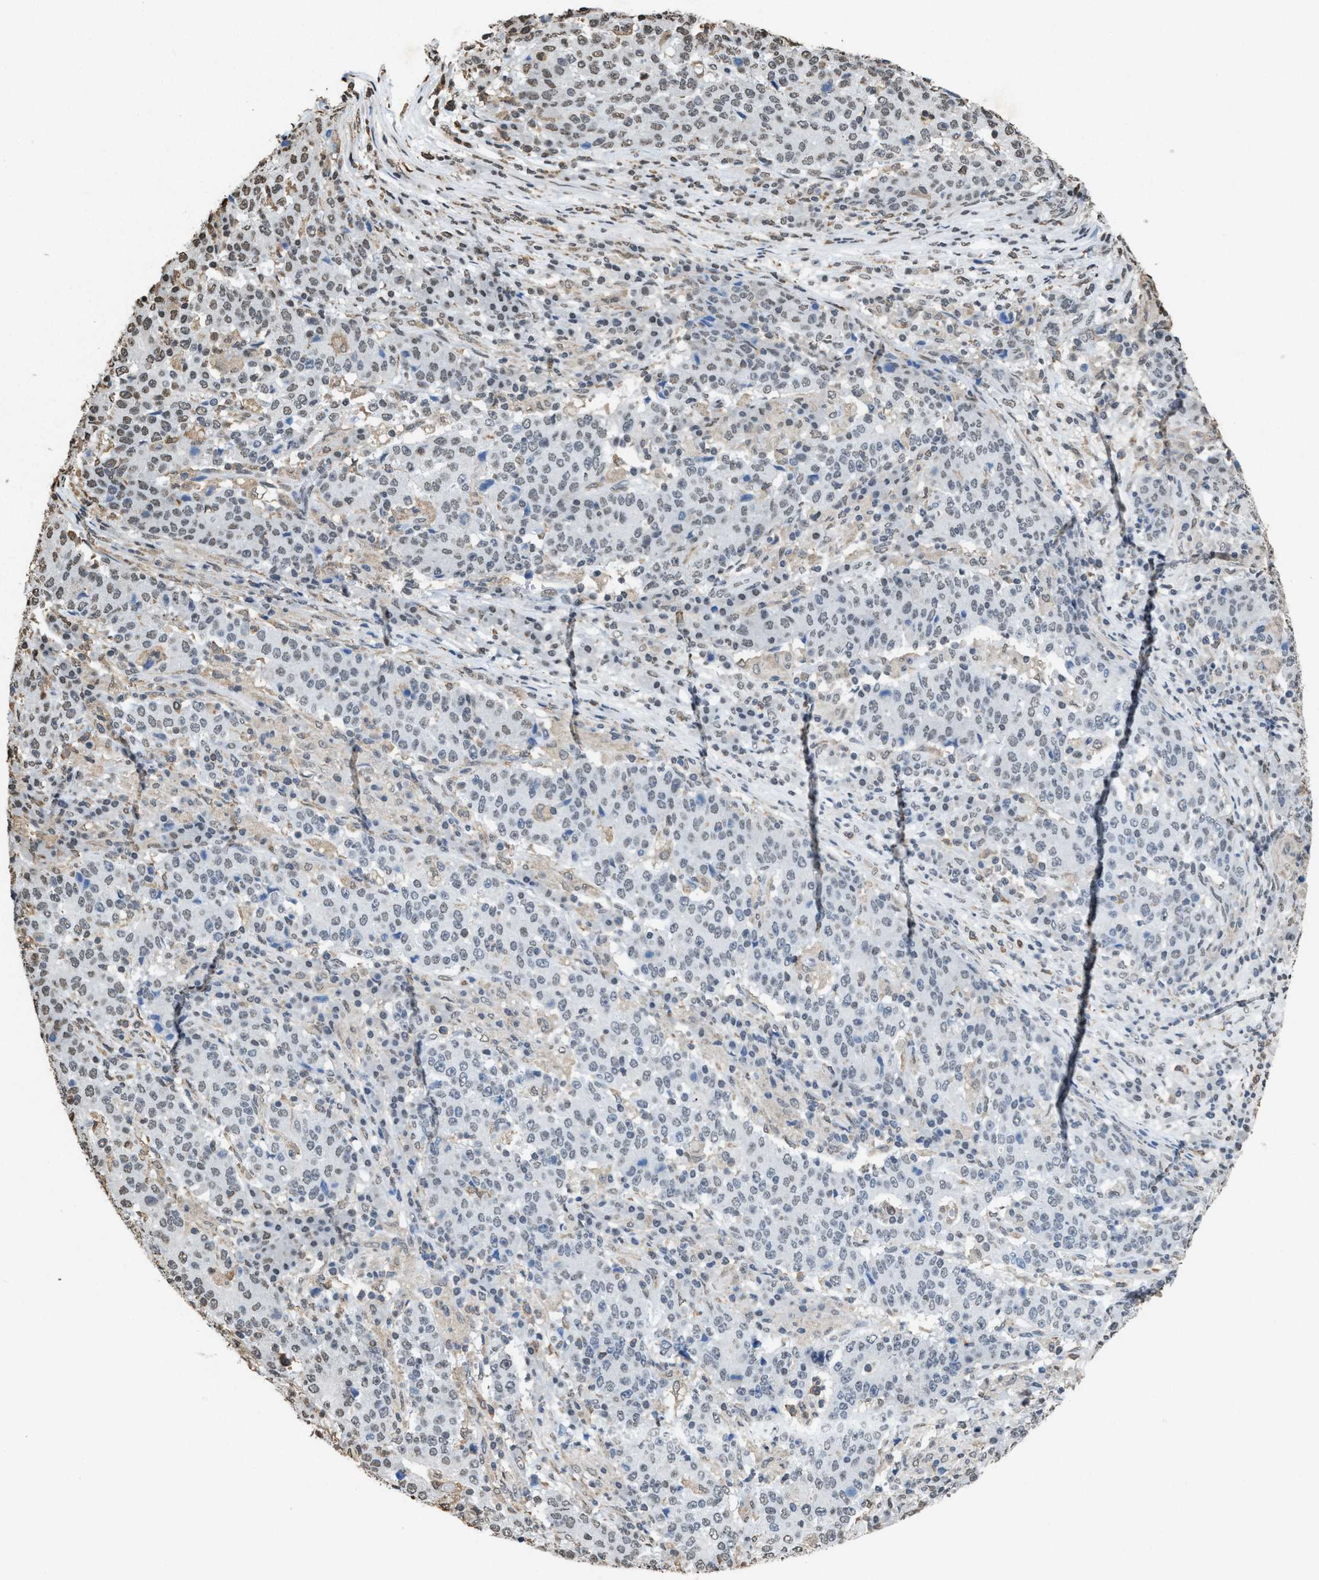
{"staining": {"intensity": "negative", "quantity": "none", "location": "none"}, "tissue": "stomach cancer", "cell_type": "Tumor cells", "image_type": "cancer", "snomed": [{"axis": "morphology", "description": "Adenocarcinoma, NOS"}, {"axis": "topography", "description": "Stomach"}], "caption": "A histopathology image of stomach adenocarcinoma stained for a protein reveals no brown staining in tumor cells.", "gene": "NUP88", "patient": {"sex": "male", "age": 59}}